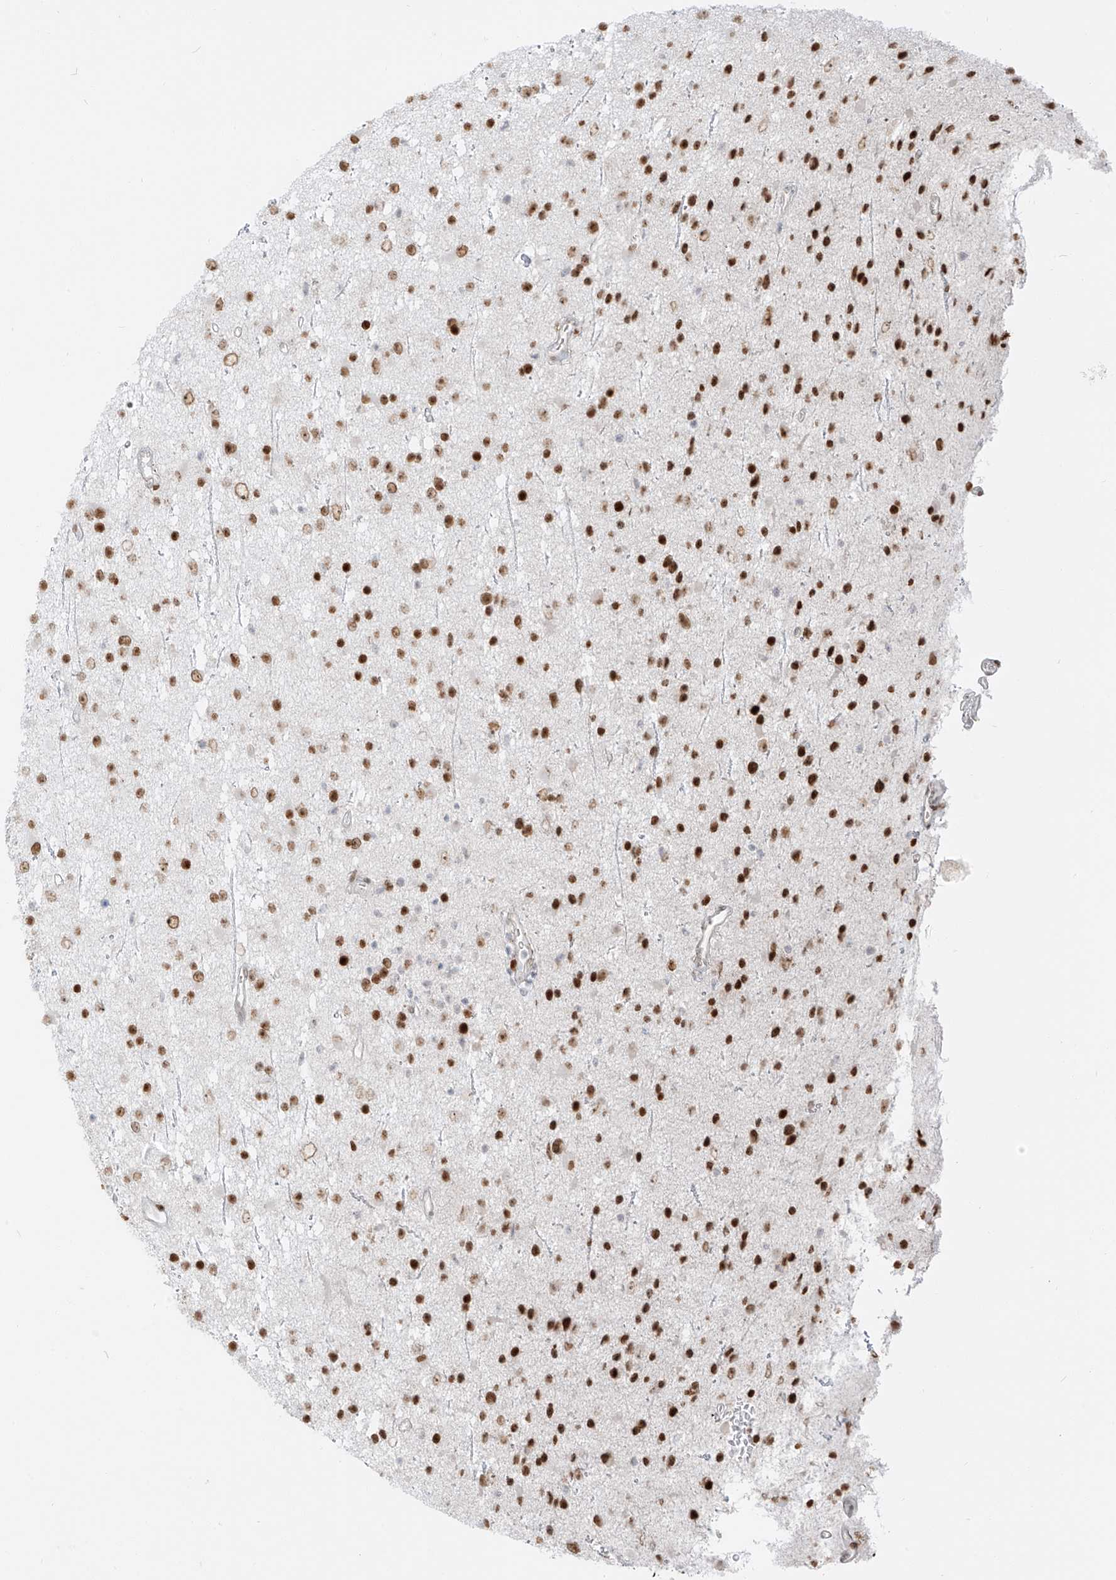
{"staining": {"intensity": "strong", "quantity": "25%-75%", "location": "nuclear"}, "tissue": "glioma", "cell_type": "Tumor cells", "image_type": "cancer", "snomed": [{"axis": "morphology", "description": "Glioma, malignant, Low grade"}, {"axis": "topography", "description": "Cerebral cortex"}], "caption": "An immunohistochemistry micrograph of tumor tissue is shown. Protein staining in brown labels strong nuclear positivity in low-grade glioma (malignant) within tumor cells.", "gene": "ZNF774", "patient": {"sex": "female", "age": 39}}